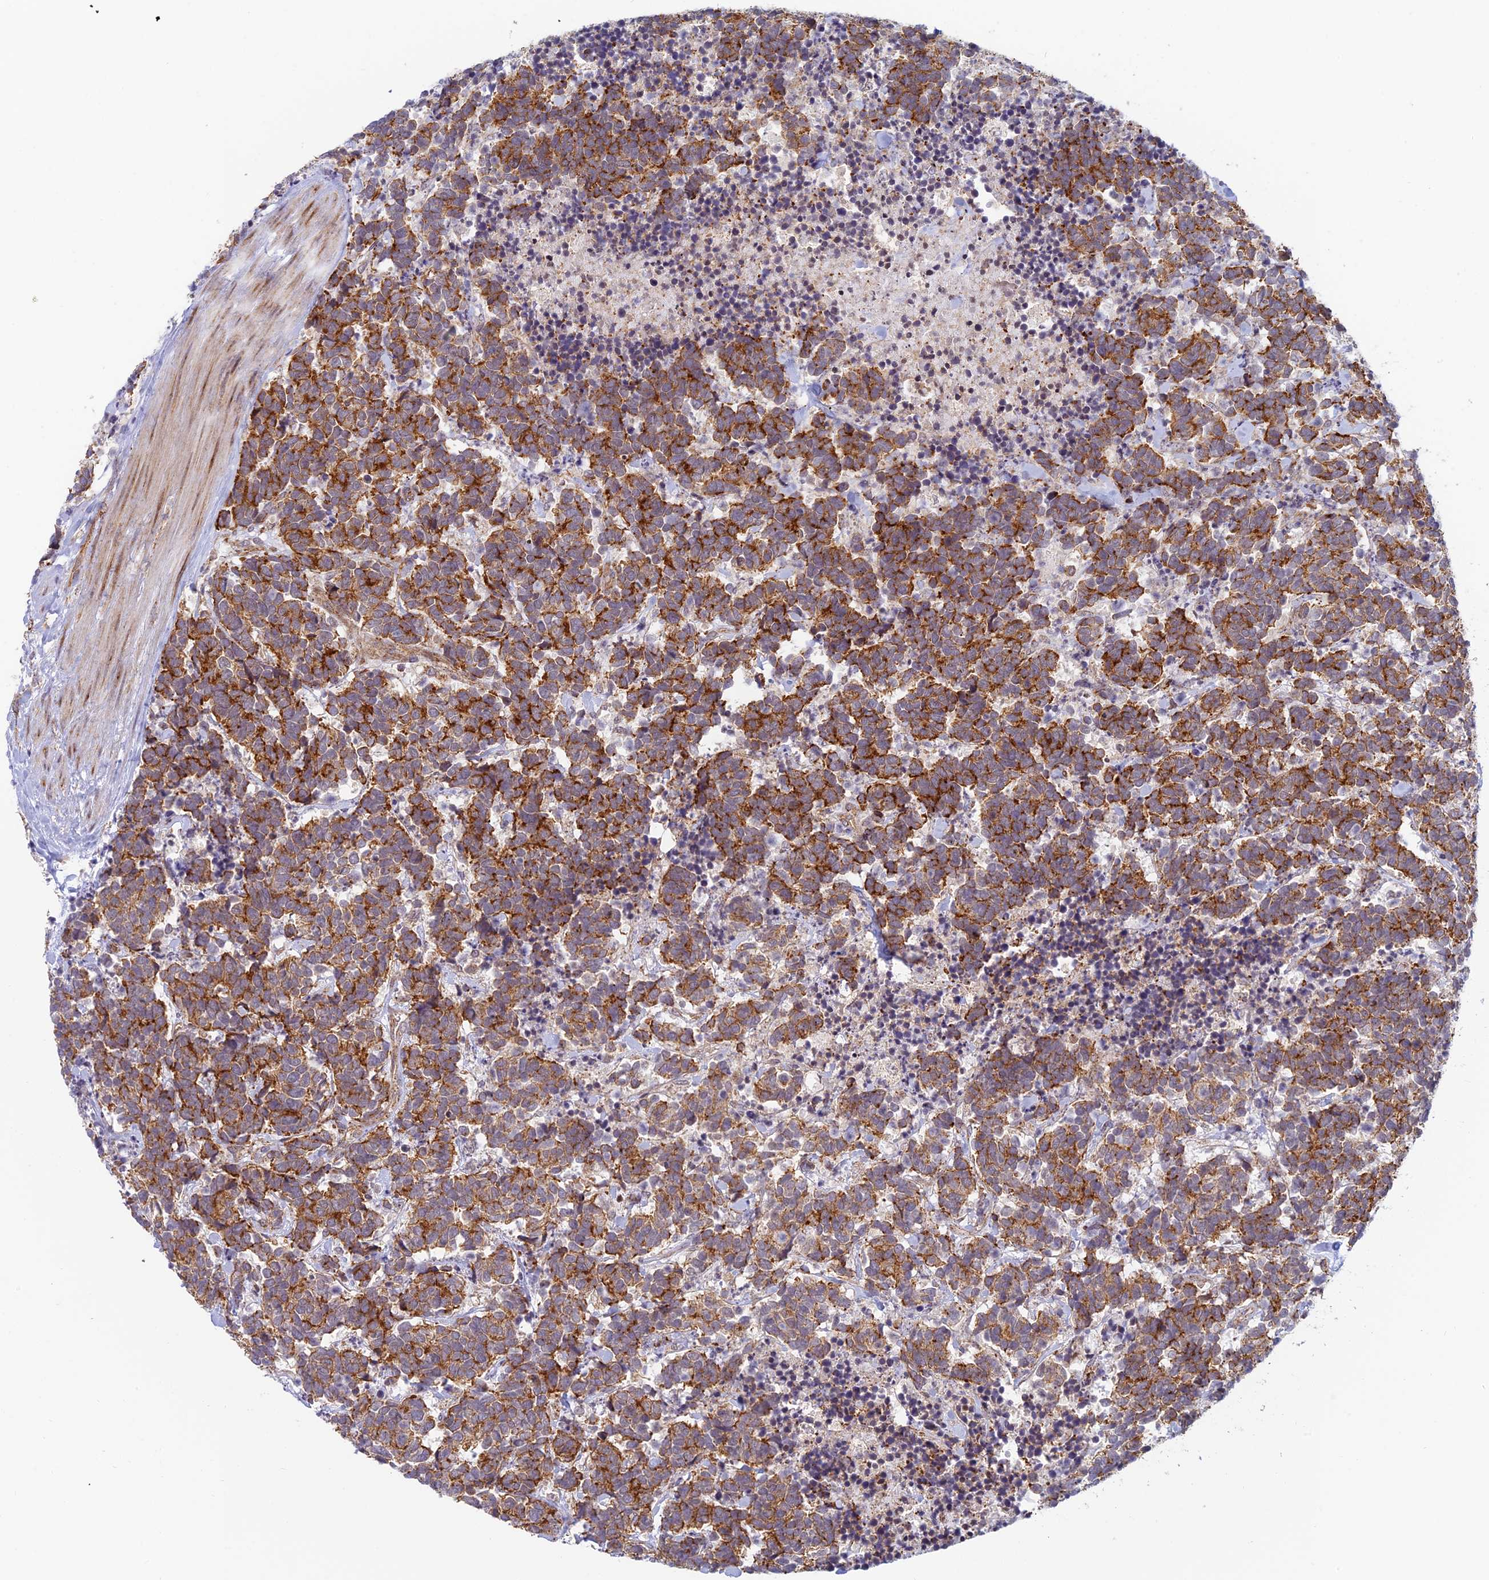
{"staining": {"intensity": "moderate", "quantity": ">75%", "location": "cytoplasmic/membranous"}, "tissue": "carcinoid", "cell_type": "Tumor cells", "image_type": "cancer", "snomed": [{"axis": "morphology", "description": "Carcinoma, NOS"}, {"axis": "morphology", "description": "Carcinoid, malignant, NOS"}, {"axis": "topography", "description": "Prostate"}], "caption": "DAB immunohistochemical staining of carcinoid demonstrates moderate cytoplasmic/membranous protein positivity in approximately >75% of tumor cells. Using DAB (3,3'-diaminobenzidine) (brown) and hematoxylin (blue) stains, captured at high magnification using brightfield microscopy.", "gene": "HOOK2", "patient": {"sex": "male", "age": 57}}